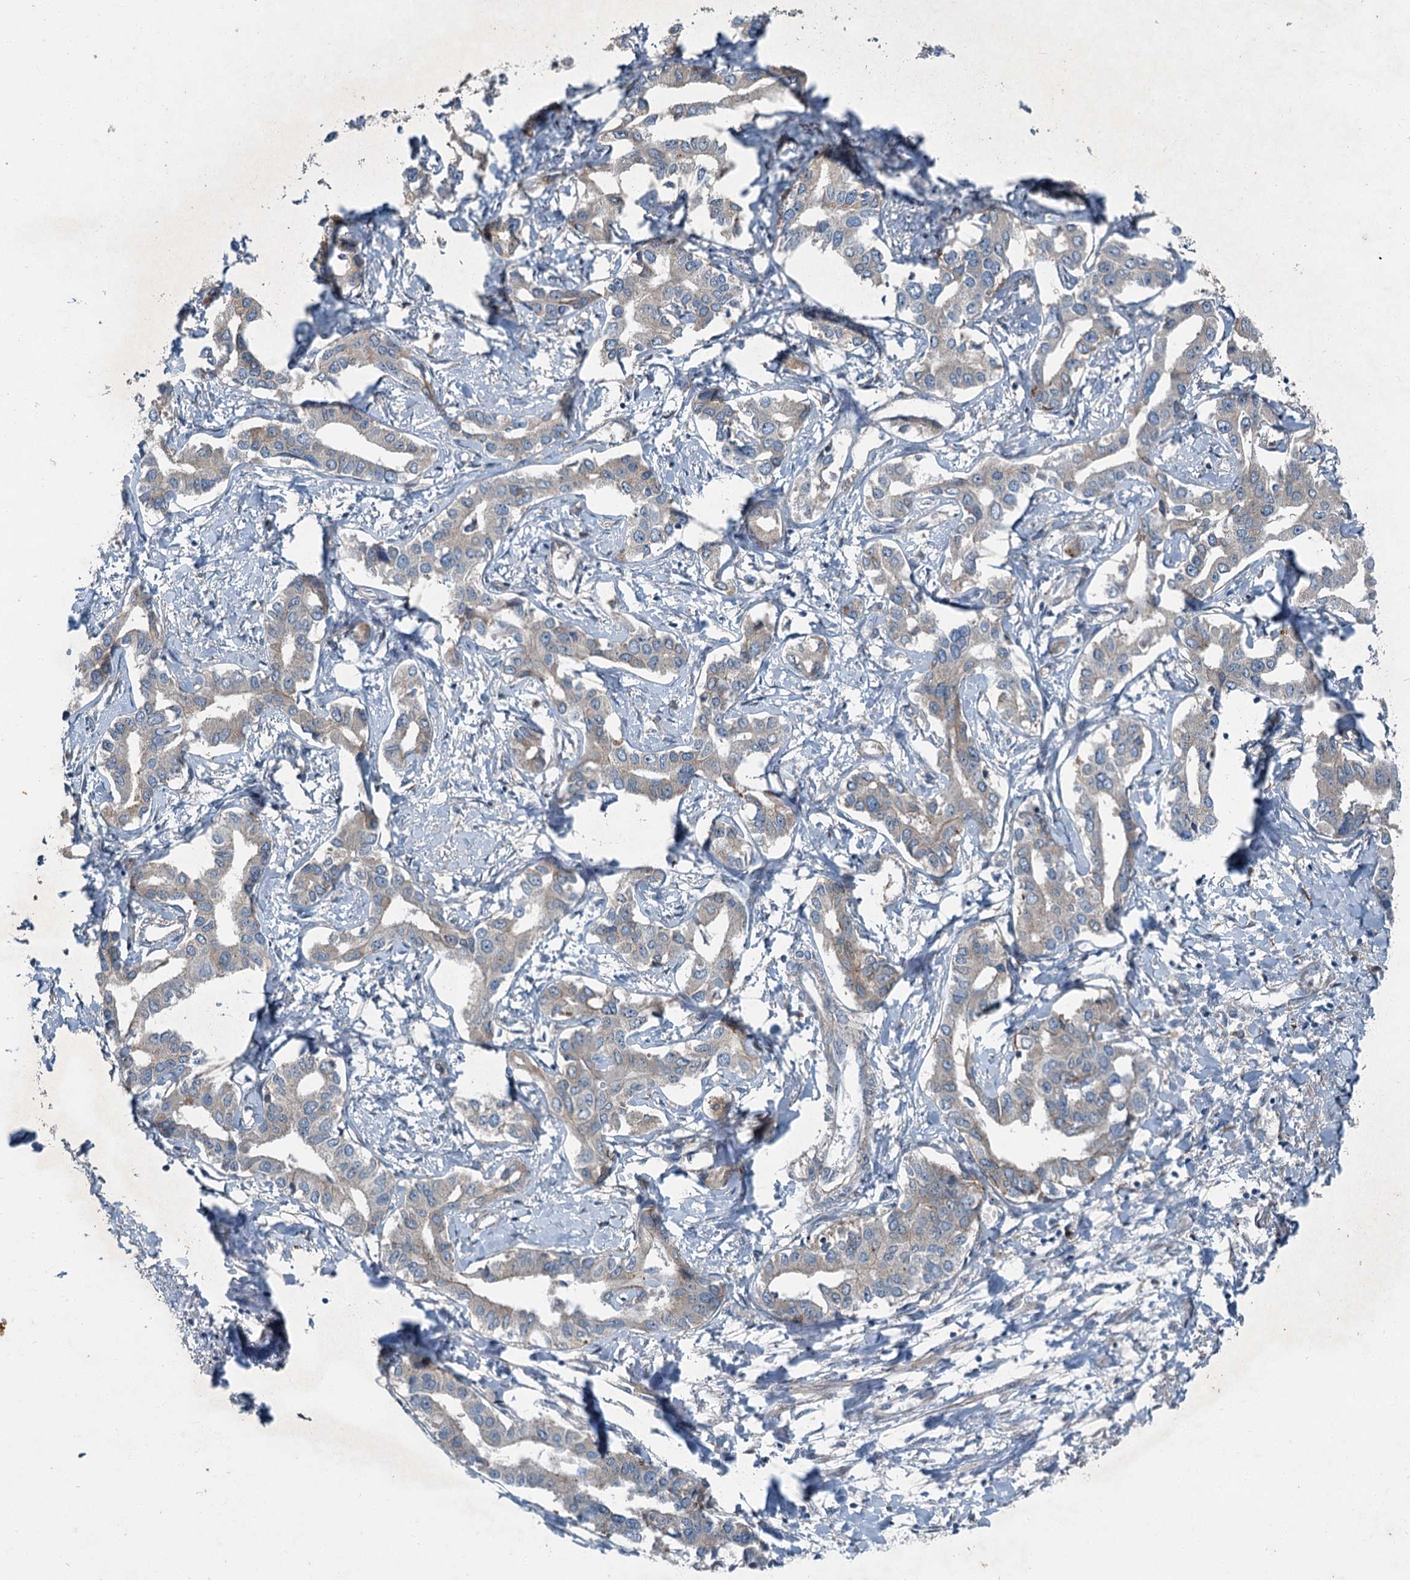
{"staining": {"intensity": "weak", "quantity": "25%-75%", "location": "cytoplasmic/membranous"}, "tissue": "liver cancer", "cell_type": "Tumor cells", "image_type": "cancer", "snomed": [{"axis": "morphology", "description": "Cholangiocarcinoma"}, {"axis": "topography", "description": "Liver"}], "caption": "A histopathology image showing weak cytoplasmic/membranous staining in approximately 25%-75% of tumor cells in liver cancer (cholangiocarcinoma), as visualized by brown immunohistochemical staining.", "gene": "AXL", "patient": {"sex": "male", "age": 59}}